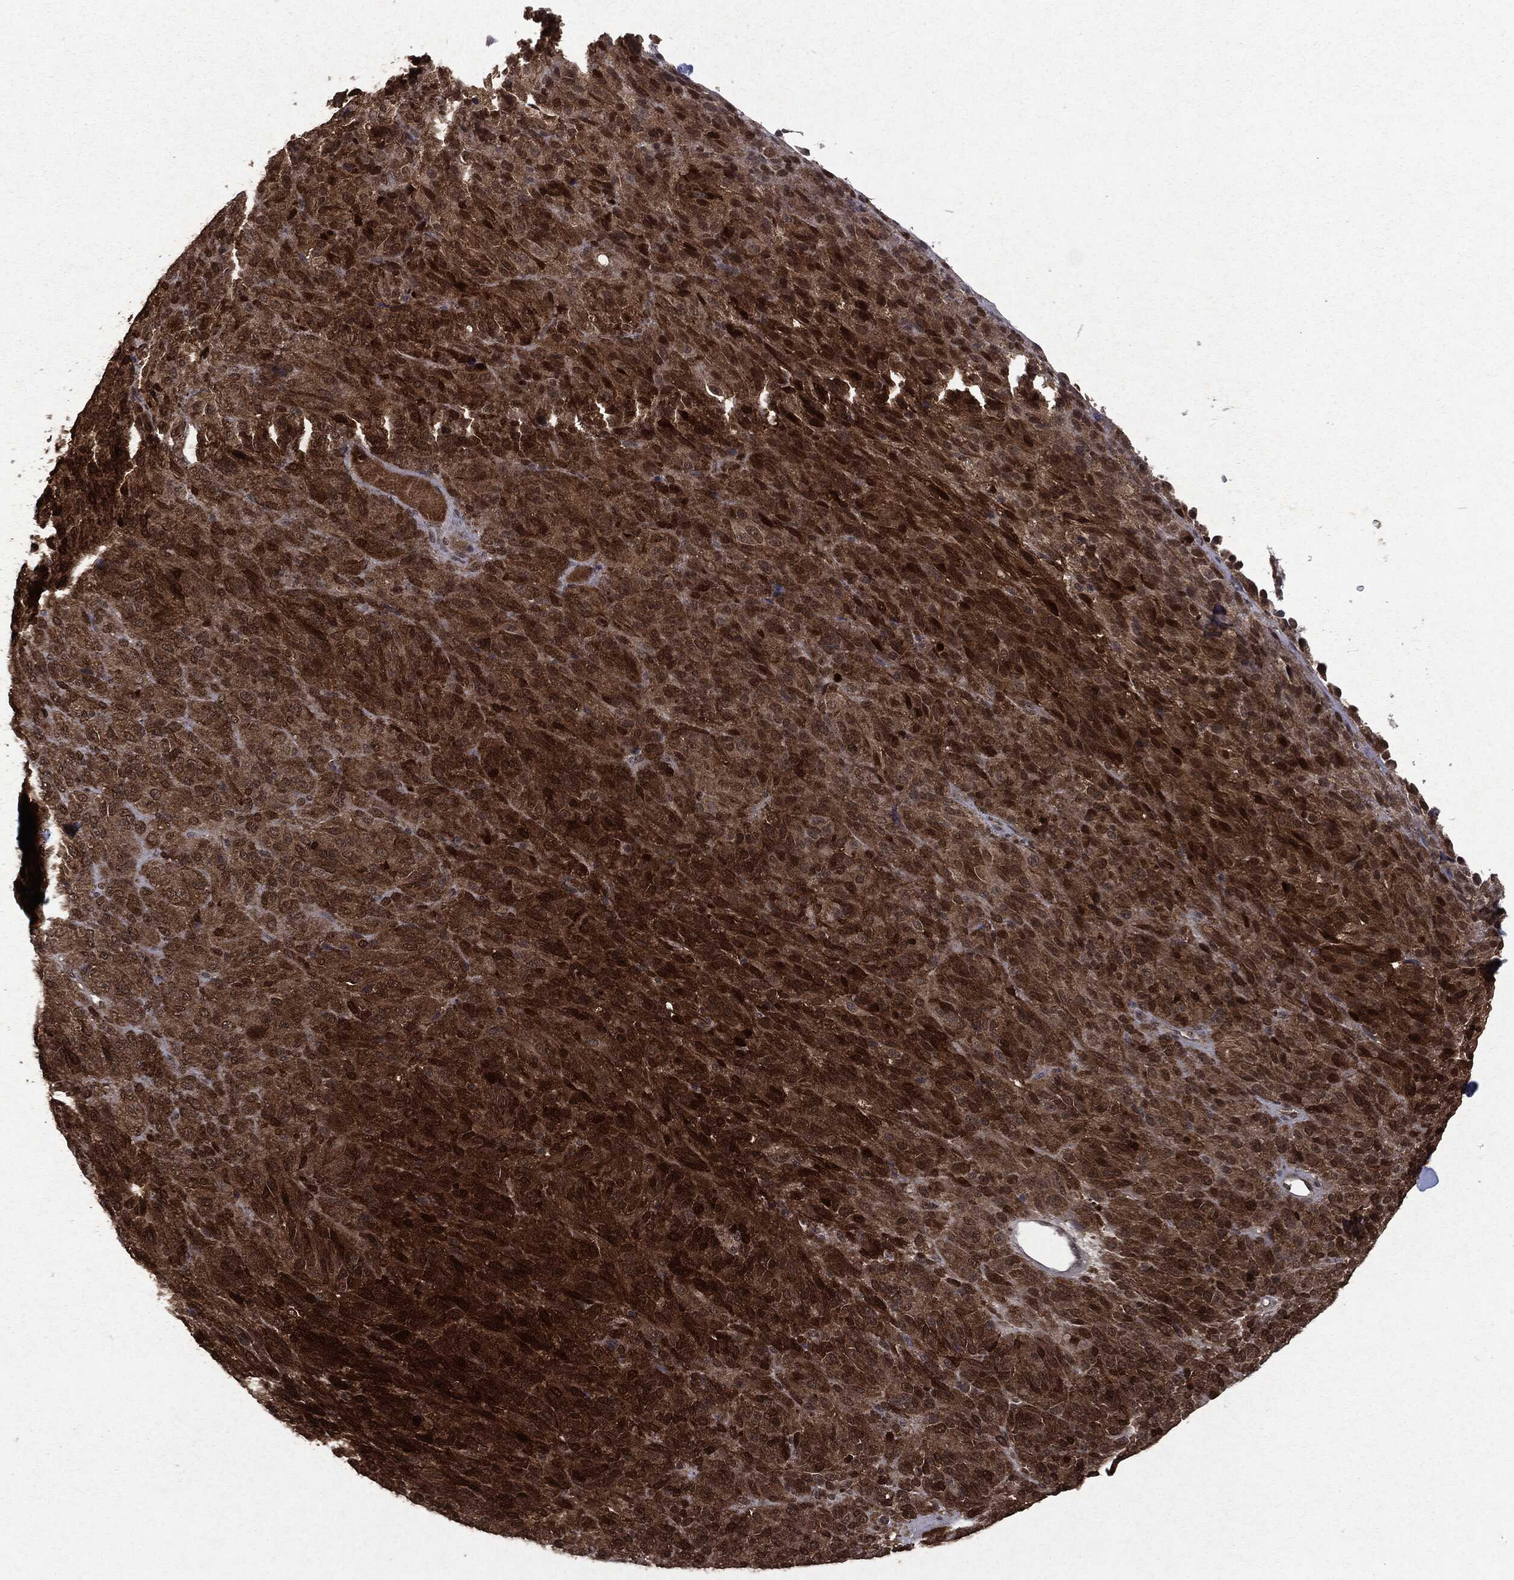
{"staining": {"intensity": "strong", "quantity": ">75%", "location": "cytoplasmic/membranous,nuclear"}, "tissue": "melanoma", "cell_type": "Tumor cells", "image_type": "cancer", "snomed": [{"axis": "morphology", "description": "Malignant melanoma, Metastatic site"}, {"axis": "topography", "description": "Brain"}], "caption": "Human melanoma stained with a brown dye exhibits strong cytoplasmic/membranous and nuclear positive staining in about >75% of tumor cells.", "gene": "PEBP1", "patient": {"sex": "female", "age": 56}}